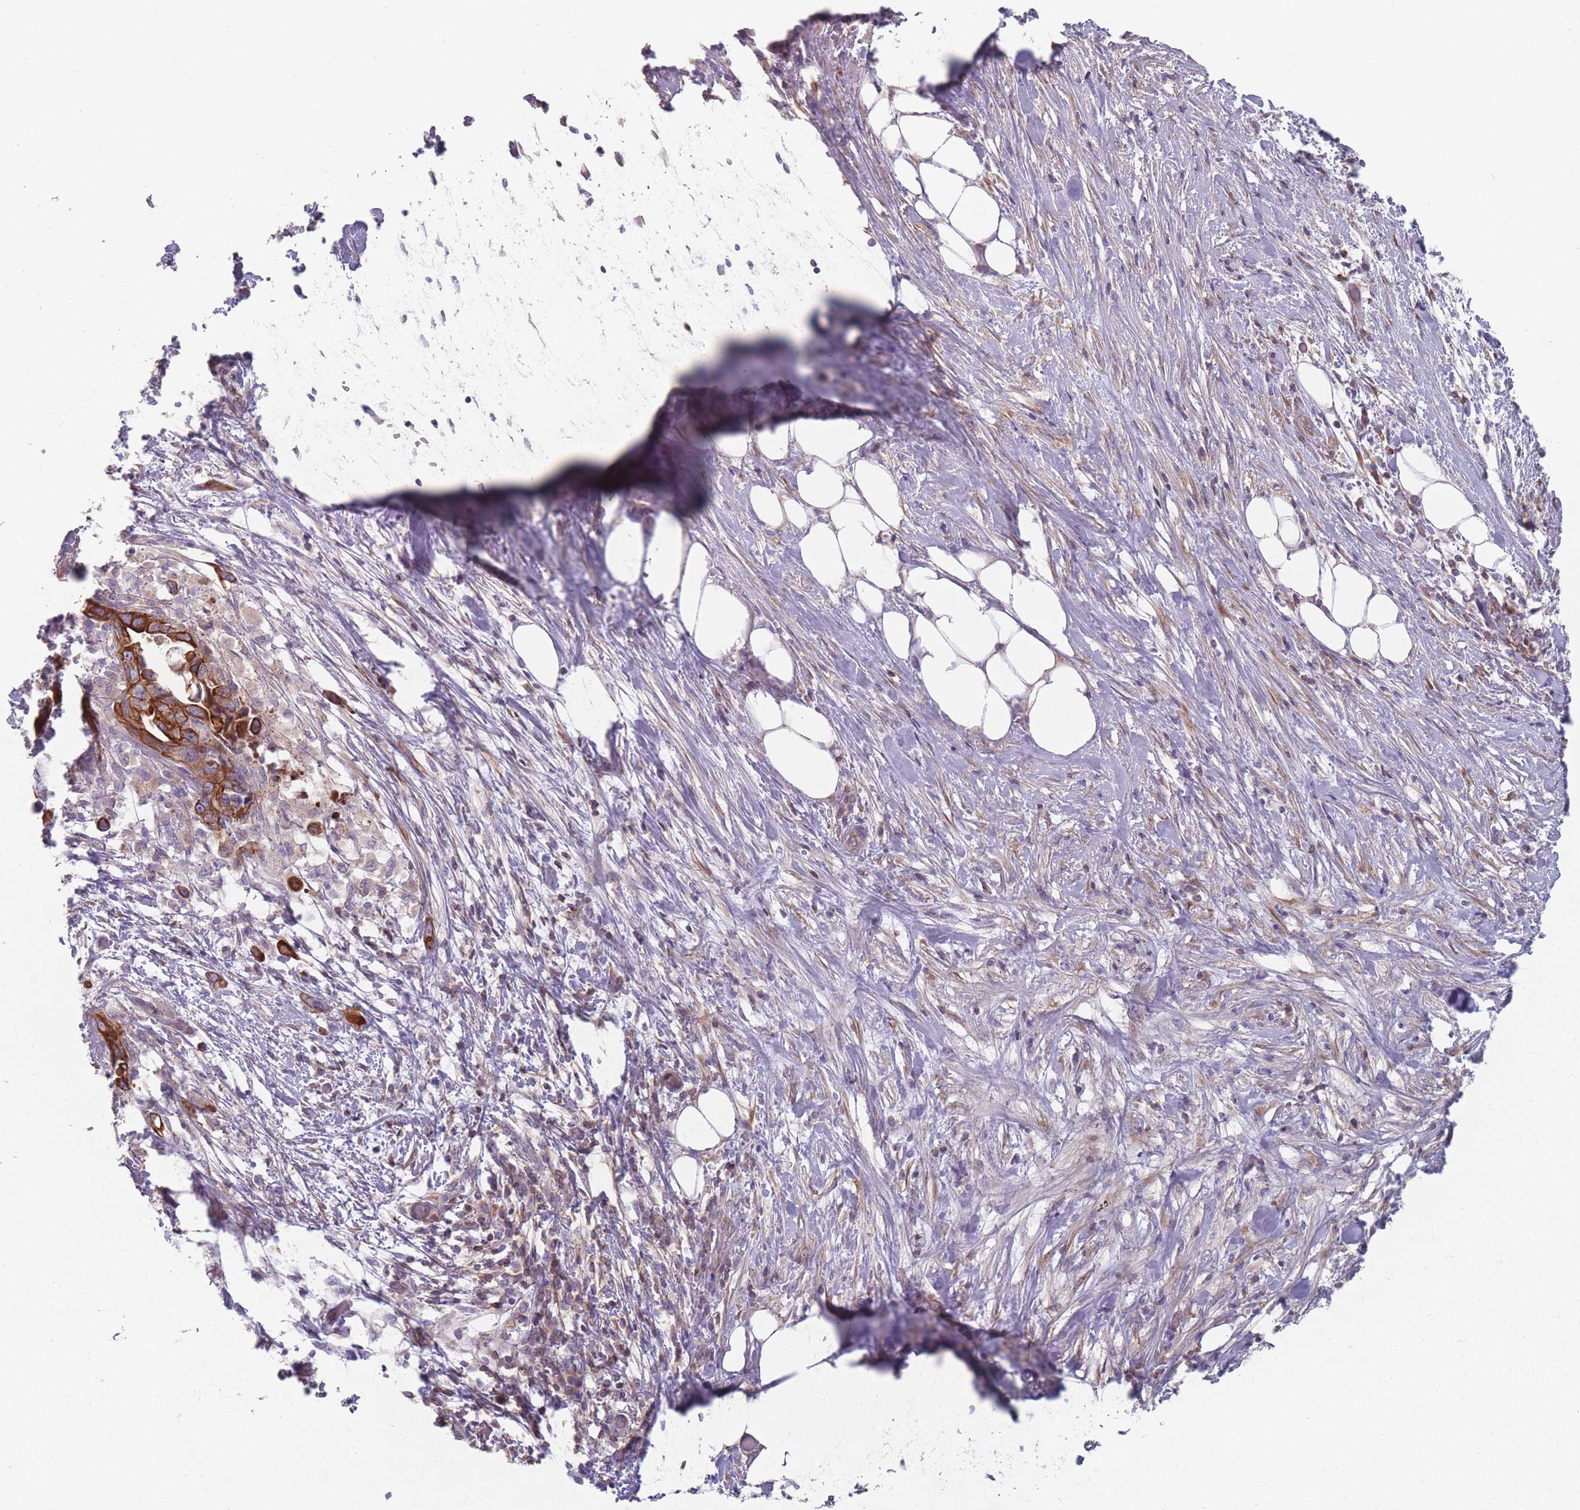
{"staining": {"intensity": "strong", "quantity": ">75%", "location": "cytoplasmic/membranous"}, "tissue": "pancreatic cancer", "cell_type": "Tumor cells", "image_type": "cancer", "snomed": [{"axis": "morphology", "description": "Adenocarcinoma, NOS"}, {"axis": "topography", "description": "Pancreas"}], "caption": "Immunohistochemistry image of neoplastic tissue: human adenocarcinoma (pancreatic) stained using immunohistochemistry exhibits high levels of strong protein expression localized specifically in the cytoplasmic/membranous of tumor cells, appearing as a cytoplasmic/membranous brown color.", "gene": "HSBP1L1", "patient": {"sex": "male", "age": 58}}